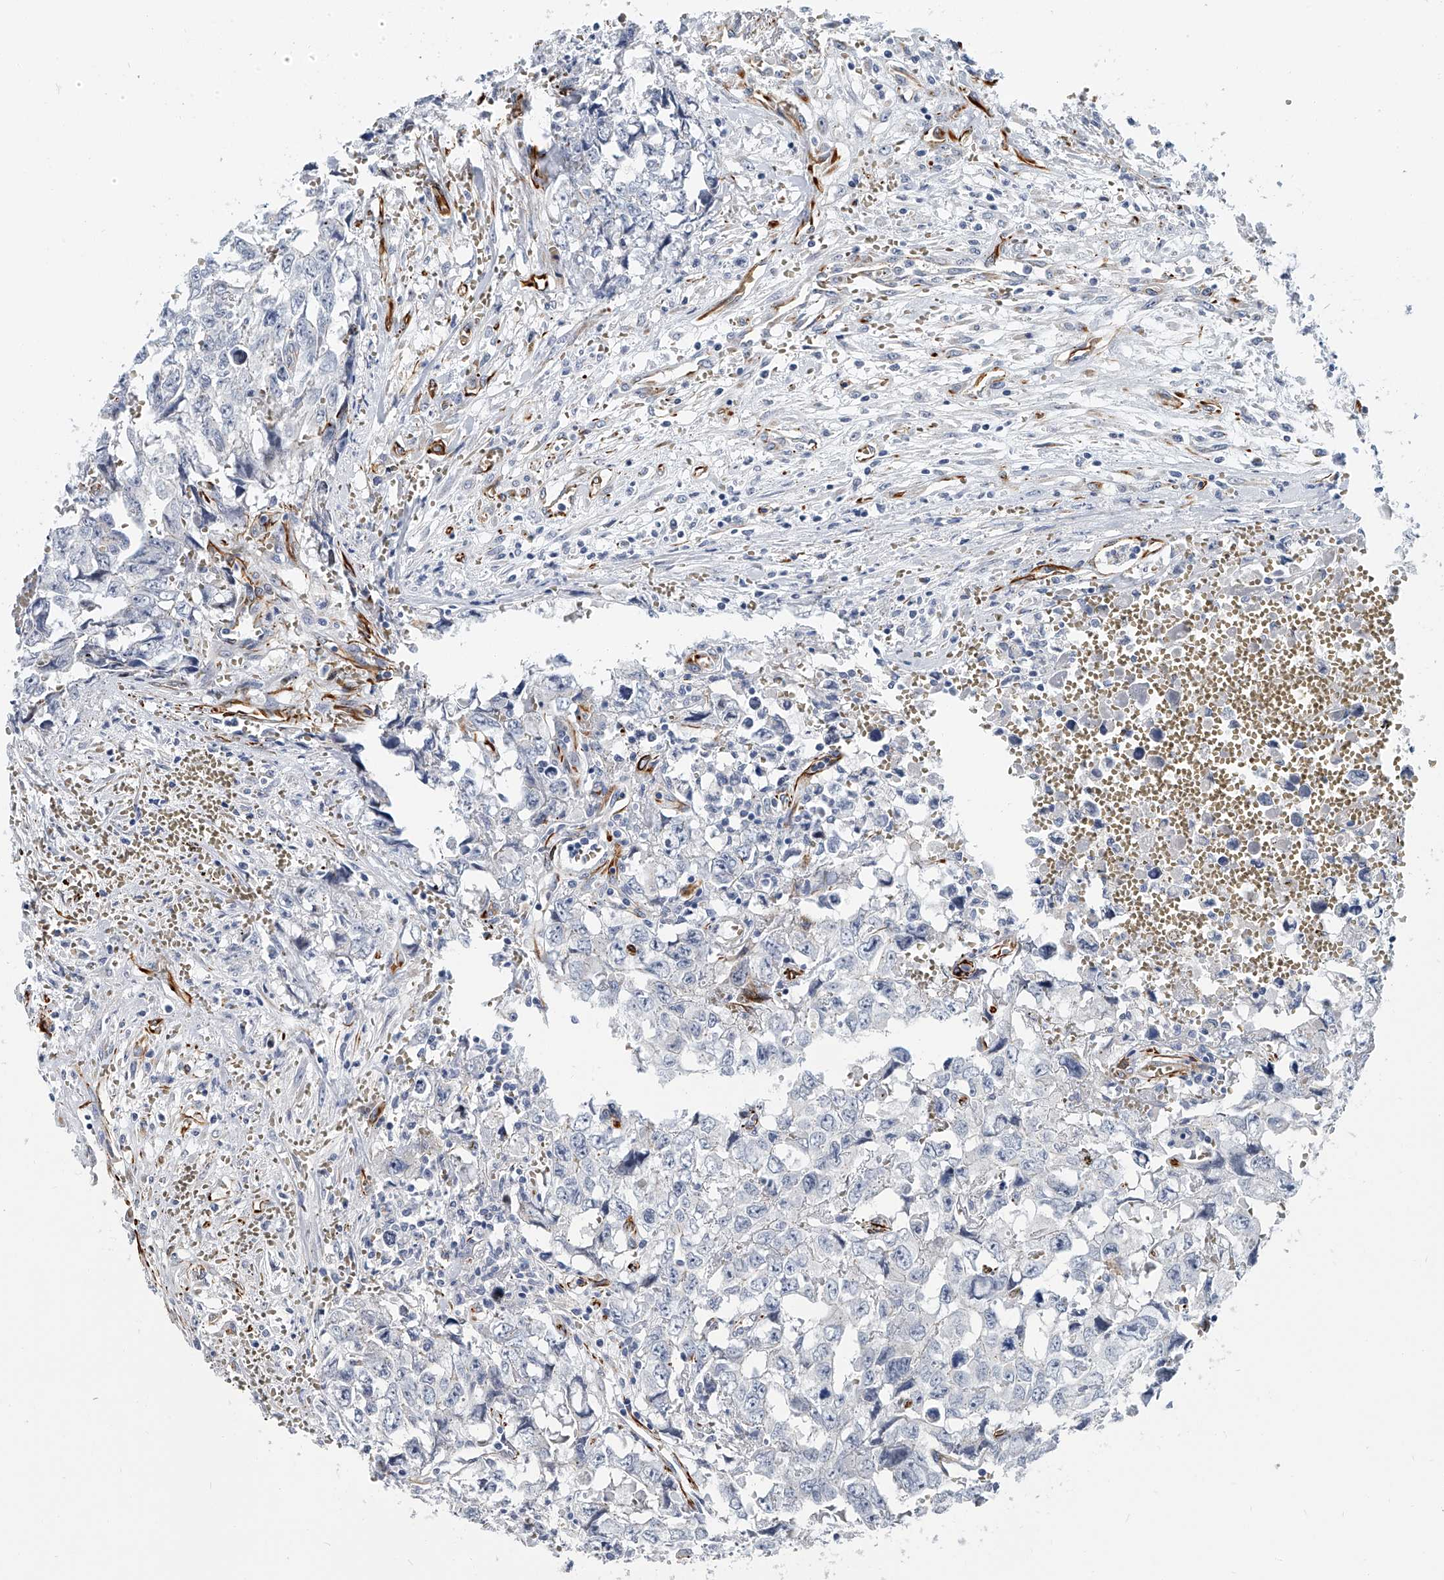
{"staining": {"intensity": "negative", "quantity": "none", "location": "none"}, "tissue": "testis cancer", "cell_type": "Tumor cells", "image_type": "cancer", "snomed": [{"axis": "morphology", "description": "Carcinoma, Embryonal, NOS"}, {"axis": "topography", "description": "Testis"}], "caption": "An immunohistochemistry (IHC) photomicrograph of testis embryonal carcinoma is shown. There is no staining in tumor cells of testis embryonal carcinoma. The staining is performed using DAB (3,3'-diaminobenzidine) brown chromogen with nuclei counter-stained in using hematoxylin.", "gene": "KIRREL1", "patient": {"sex": "male", "age": 31}}